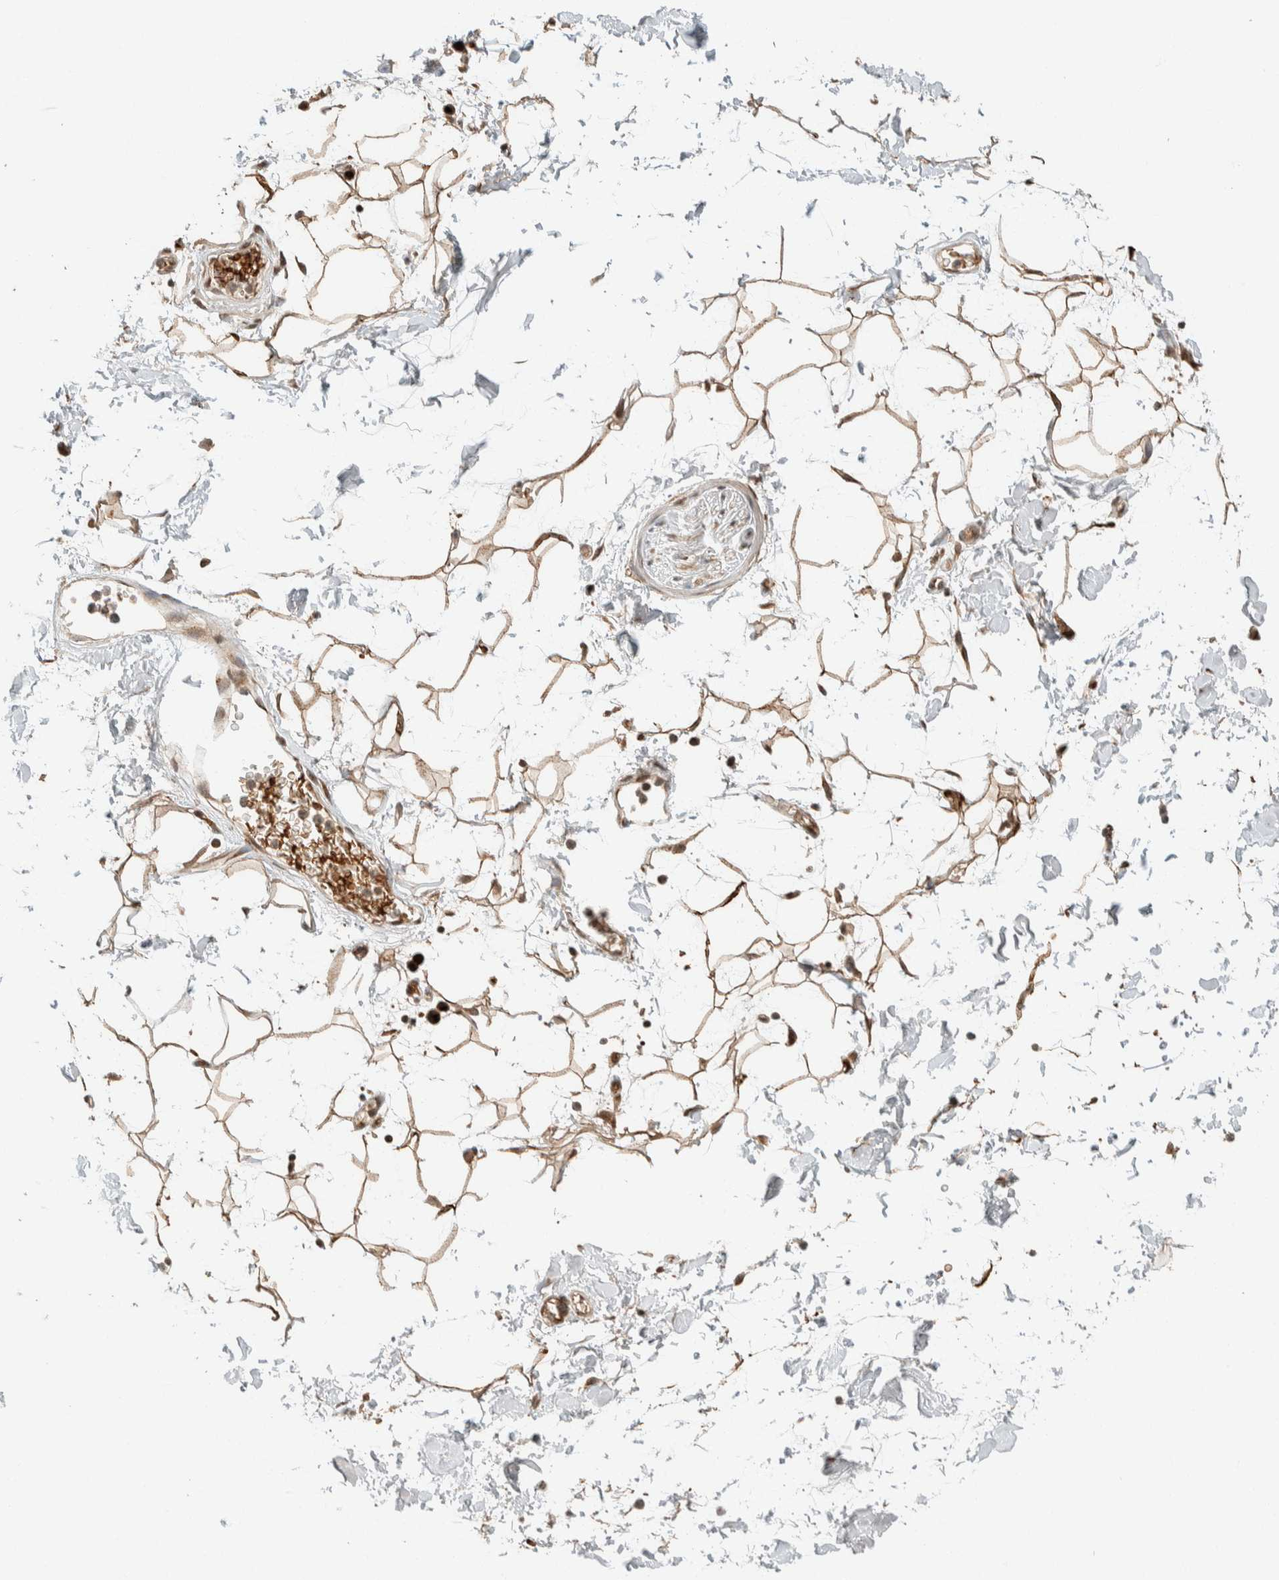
{"staining": {"intensity": "moderate", "quantity": ">75%", "location": "cytoplasmic/membranous,nuclear"}, "tissue": "adipose tissue", "cell_type": "Adipocytes", "image_type": "normal", "snomed": [{"axis": "morphology", "description": "Normal tissue, NOS"}, {"axis": "topography", "description": "Soft tissue"}], "caption": "Brown immunohistochemical staining in unremarkable adipose tissue reveals moderate cytoplasmic/membranous,nuclear positivity in about >75% of adipocytes. Nuclei are stained in blue.", "gene": "ZBTB2", "patient": {"sex": "male", "age": 72}}